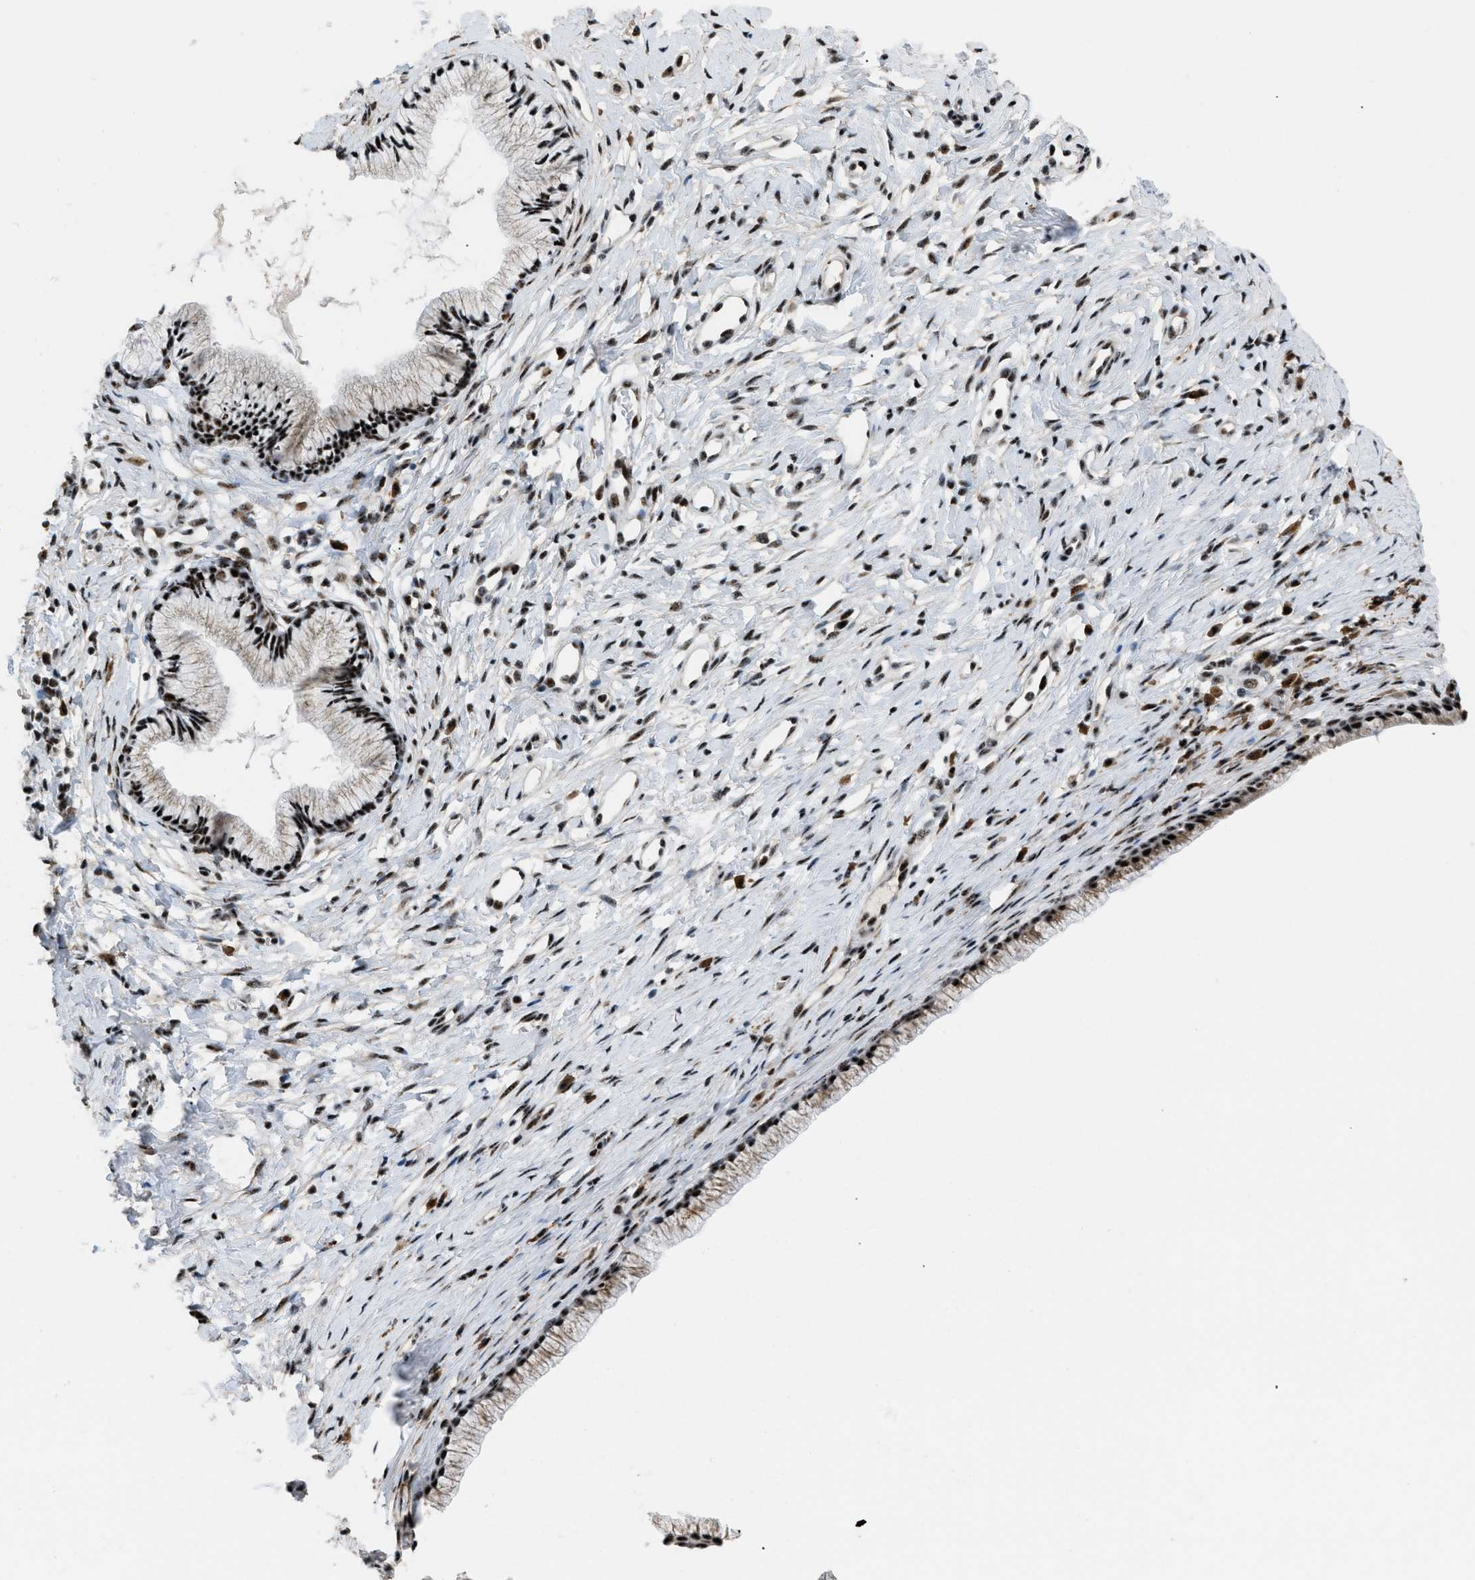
{"staining": {"intensity": "moderate", "quantity": "25%-75%", "location": "cytoplasmic/membranous,nuclear"}, "tissue": "cervix", "cell_type": "Glandular cells", "image_type": "normal", "snomed": [{"axis": "morphology", "description": "Normal tissue, NOS"}, {"axis": "topography", "description": "Cervix"}], "caption": "Immunohistochemistry (IHC) micrograph of benign human cervix stained for a protein (brown), which demonstrates medium levels of moderate cytoplasmic/membranous,nuclear expression in about 25%-75% of glandular cells.", "gene": "CDR2", "patient": {"sex": "female", "age": 77}}